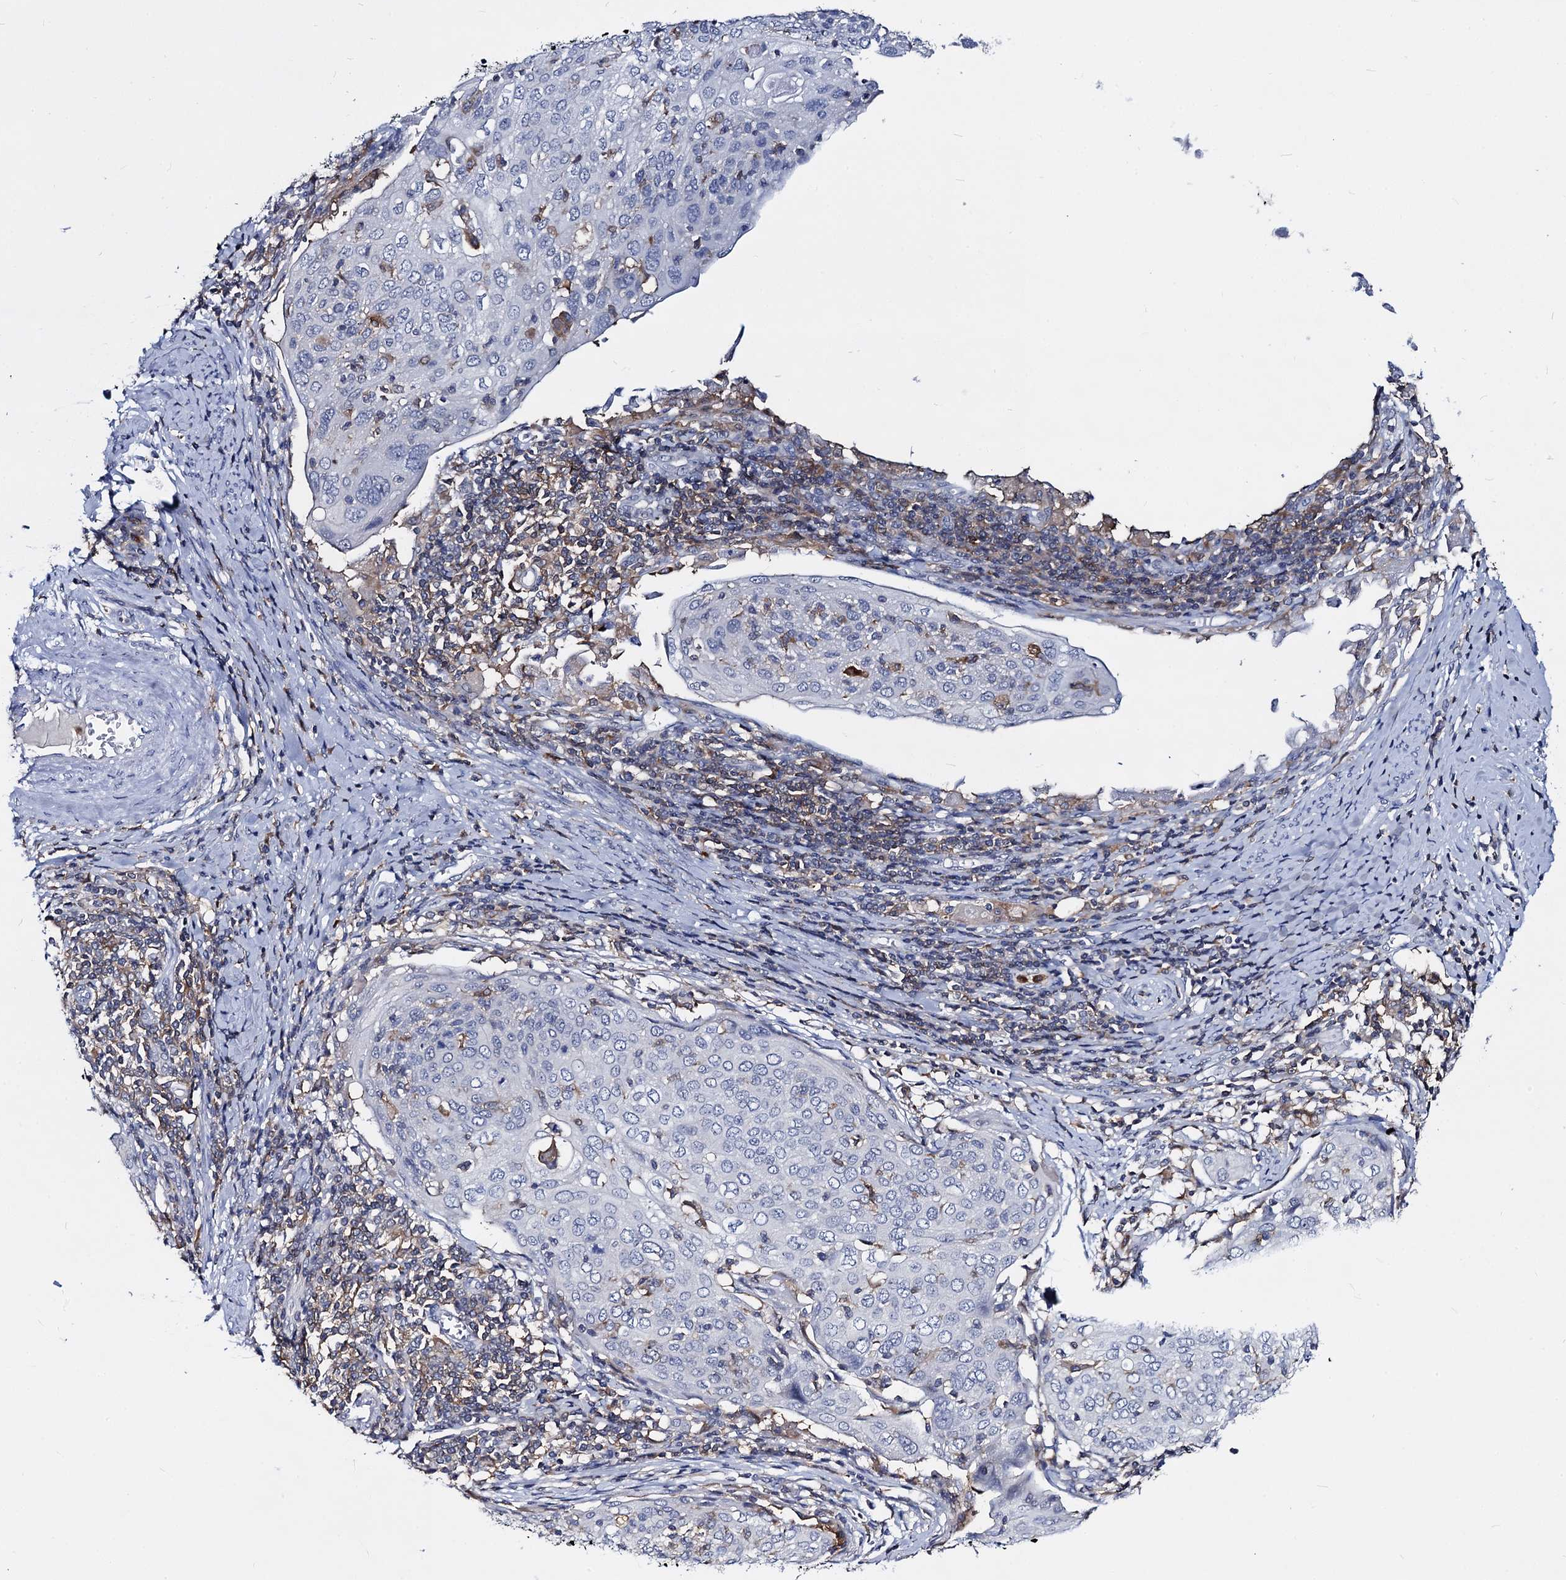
{"staining": {"intensity": "negative", "quantity": "none", "location": "none"}, "tissue": "cervical cancer", "cell_type": "Tumor cells", "image_type": "cancer", "snomed": [{"axis": "morphology", "description": "Squamous cell carcinoma, NOS"}, {"axis": "topography", "description": "Cervix"}], "caption": "Immunohistochemistry micrograph of cervical cancer stained for a protein (brown), which displays no staining in tumor cells. (DAB (3,3'-diaminobenzidine) immunohistochemistry (IHC) with hematoxylin counter stain).", "gene": "RHOG", "patient": {"sex": "female", "age": 67}}